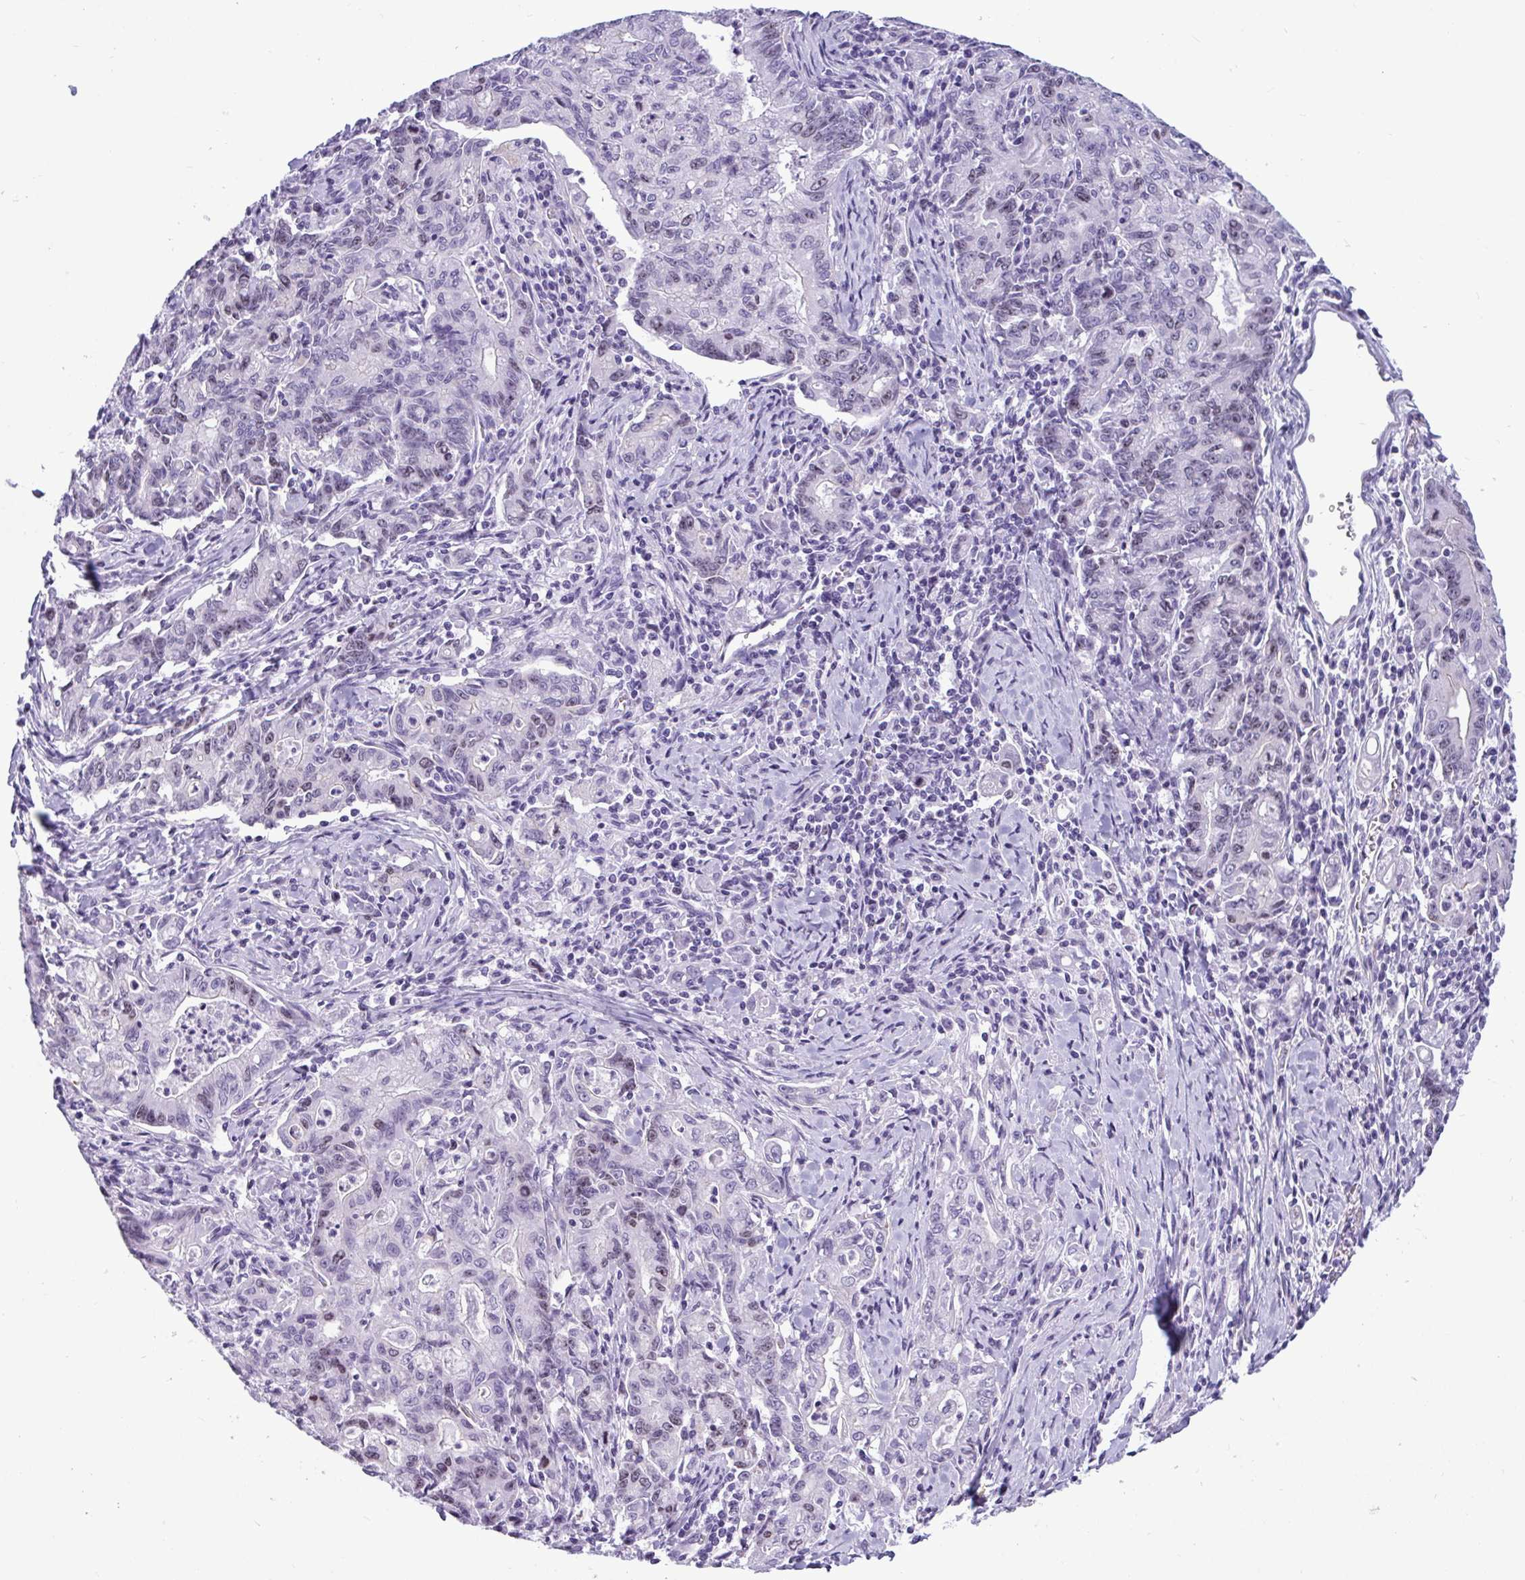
{"staining": {"intensity": "weak", "quantity": "<25%", "location": "nuclear"}, "tissue": "stomach cancer", "cell_type": "Tumor cells", "image_type": "cancer", "snomed": [{"axis": "morphology", "description": "Adenocarcinoma, NOS"}, {"axis": "topography", "description": "Stomach, upper"}], "caption": "Tumor cells show no significant protein expression in stomach cancer.", "gene": "SUZ12", "patient": {"sex": "female", "age": 79}}